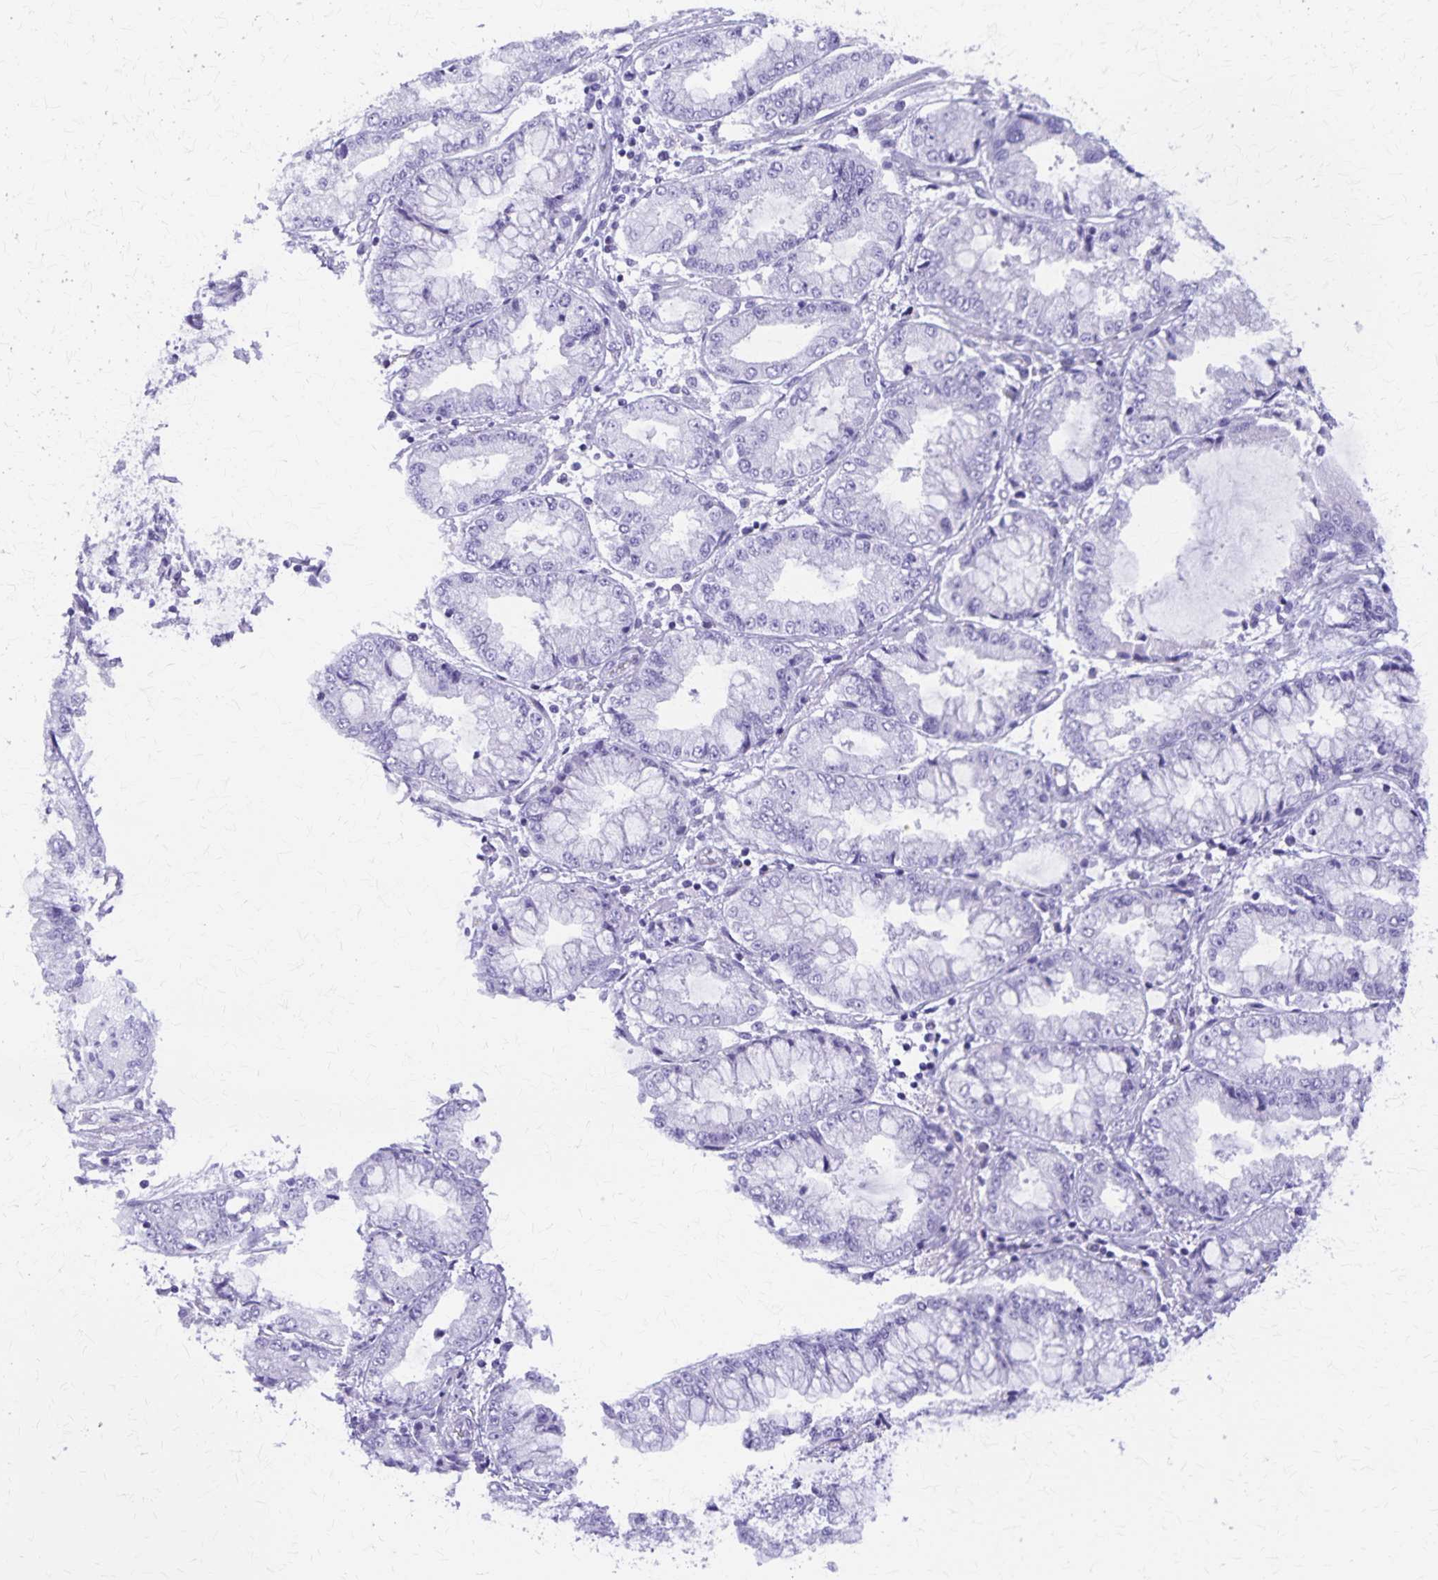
{"staining": {"intensity": "negative", "quantity": "none", "location": "none"}, "tissue": "stomach cancer", "cell_type": "Tumor cells", "image_type": "cancer", "snomed": [{"axis": "morphology", "description": "Adenocarcinoma, NOS"}, {"axis": "topography", "description": "Stomach, upper"}], "caption": "Immunohistochemistry histopathology image of stomach adenocarcinoma stained for a protein (brown), which reveals no expression in tumor cells. (DAB (3,3'-diaminobenzidine) IHC with hematoxylin counter stain).", "gene": "DEFA5", "patient": {"sex": "female", "age": 74}}